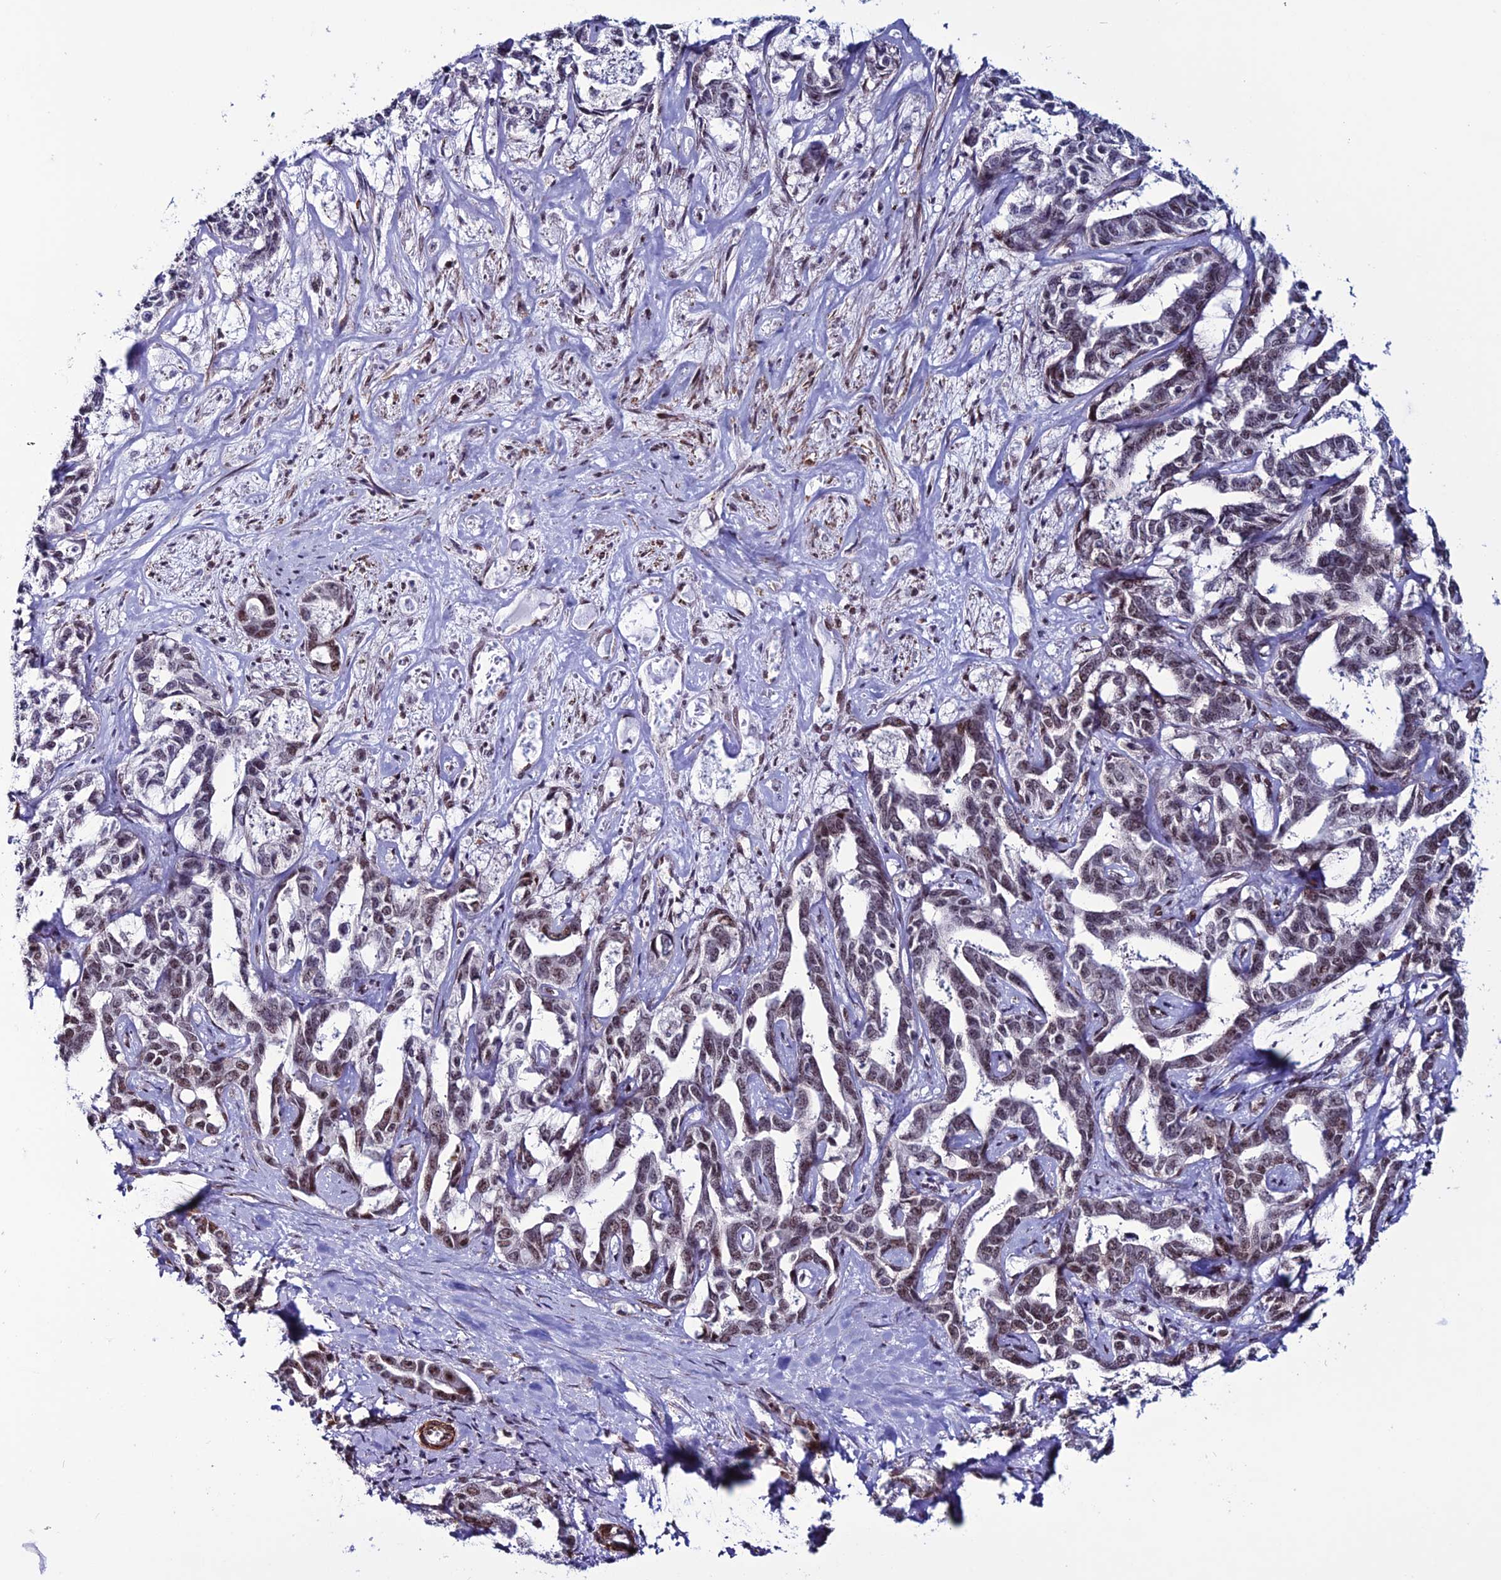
{"staining": {"intensity": "moderate", "quantity": ">75%", "location": "nuclear"}, "tissue": "liver cancer", "cell_type": "Tumor cells", "image_type": "cancer", "snomed": [{"axis": "morphology", "description": "Cholangiocarcinoma"}, {"axis": "topography", "description": "Liver"}], "caption": "A histopathology image of human liver cancer (cholangiocarcinoma) stained for a protein reveals moderate nuclear brown staining in tumor cells.", "gene": "U2AF1", "patient": {"sex": "male", "age": 59}}